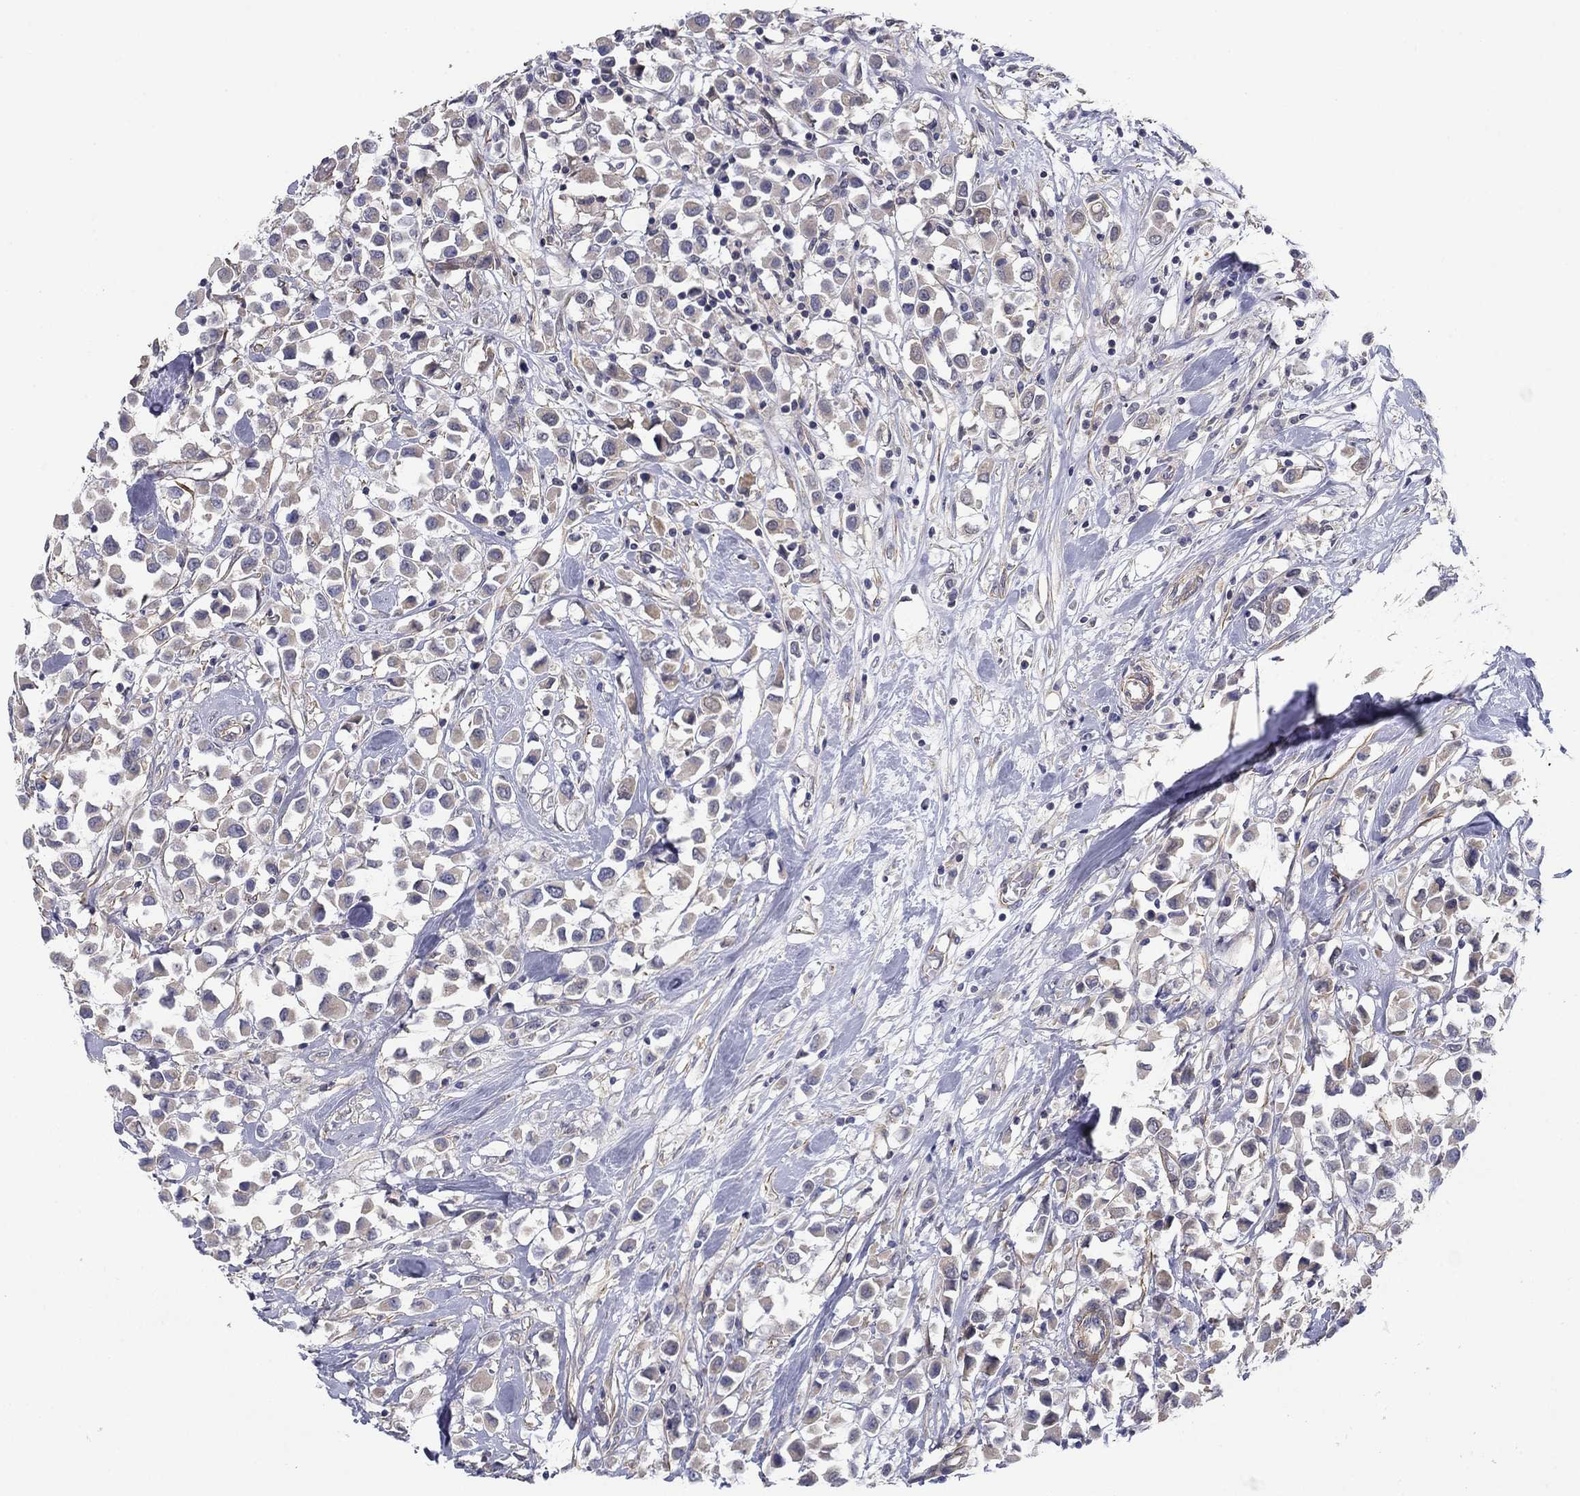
{"staining": {"intensity": "weak", "quantity": "<25%", "location": "cytoplasmic/membranous"}, "tissue": "breast cancer", "cell_type": "Tumor cells", "image_type": "cancer", "snomed": [{"axis": "morphology", "description": "Duct carcinoma"}, {"axis": "topography", "description": "Breast"}], "caption": "Immunohistochemistry (IHC) image of neoplastic tissue: human intraductal carcinoma (breast) stained with DAB (3,3'-diaminobenzidine) shows no significant protein expression in tumor cells. (Immunohistochemistry, brightfield microscopy, high magnification).", "gene": "GRK7", "patient": {"sex": "female", "age": 61}}